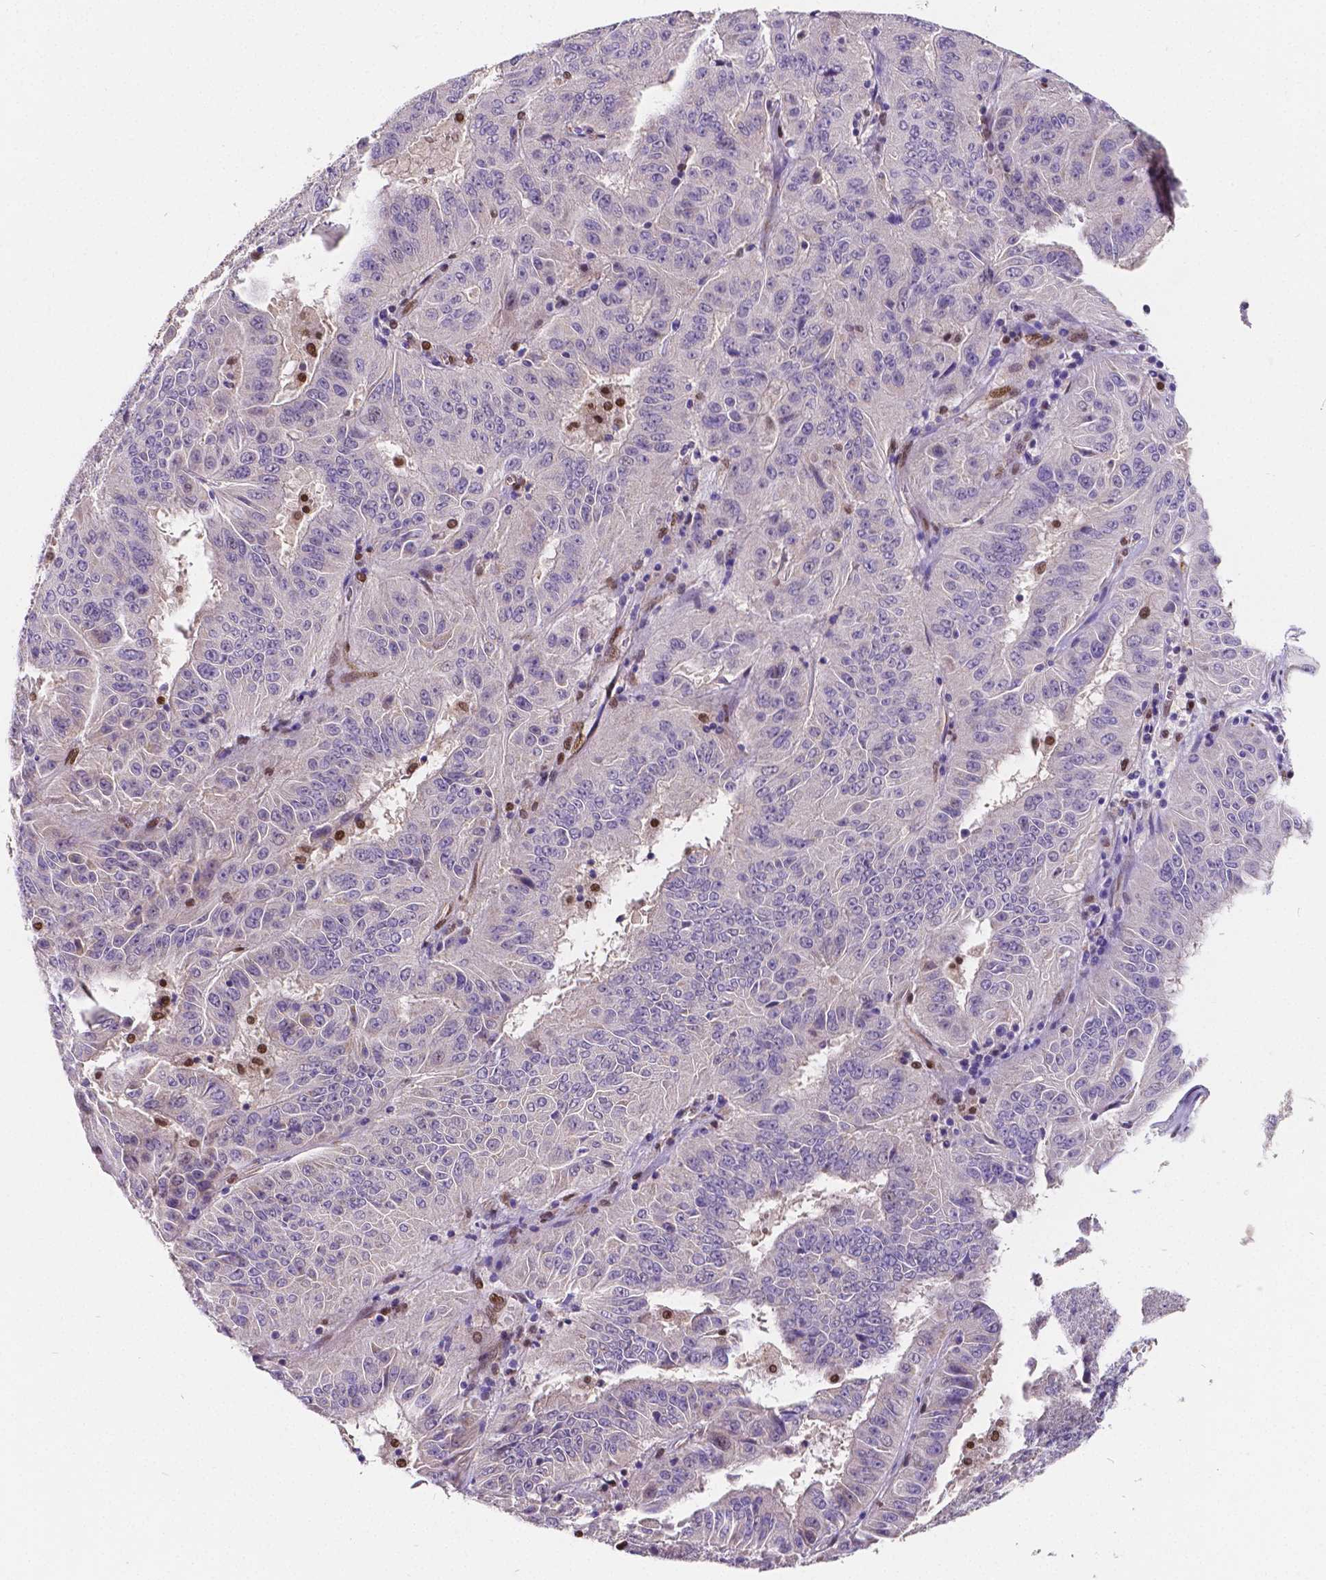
{"staining": {"intensity": "negative", "quantity": "none", "location": "none"}, "tissue": "pancreatic cancer", "cell_type": "Tumor cells", "image_type": "cancer", "snomed": [{"axis": "morphology", "description": "Adenocarcinoma, NOS"}, {"axis": "topography", "description": "Pancreas"}], "caption": "Pancreatic adenocarcinoma stained for a protein using IHC reveals no expression tumor cells.", "gene": "MEF2C", "patient": {"sex": "male", "age": 63}}